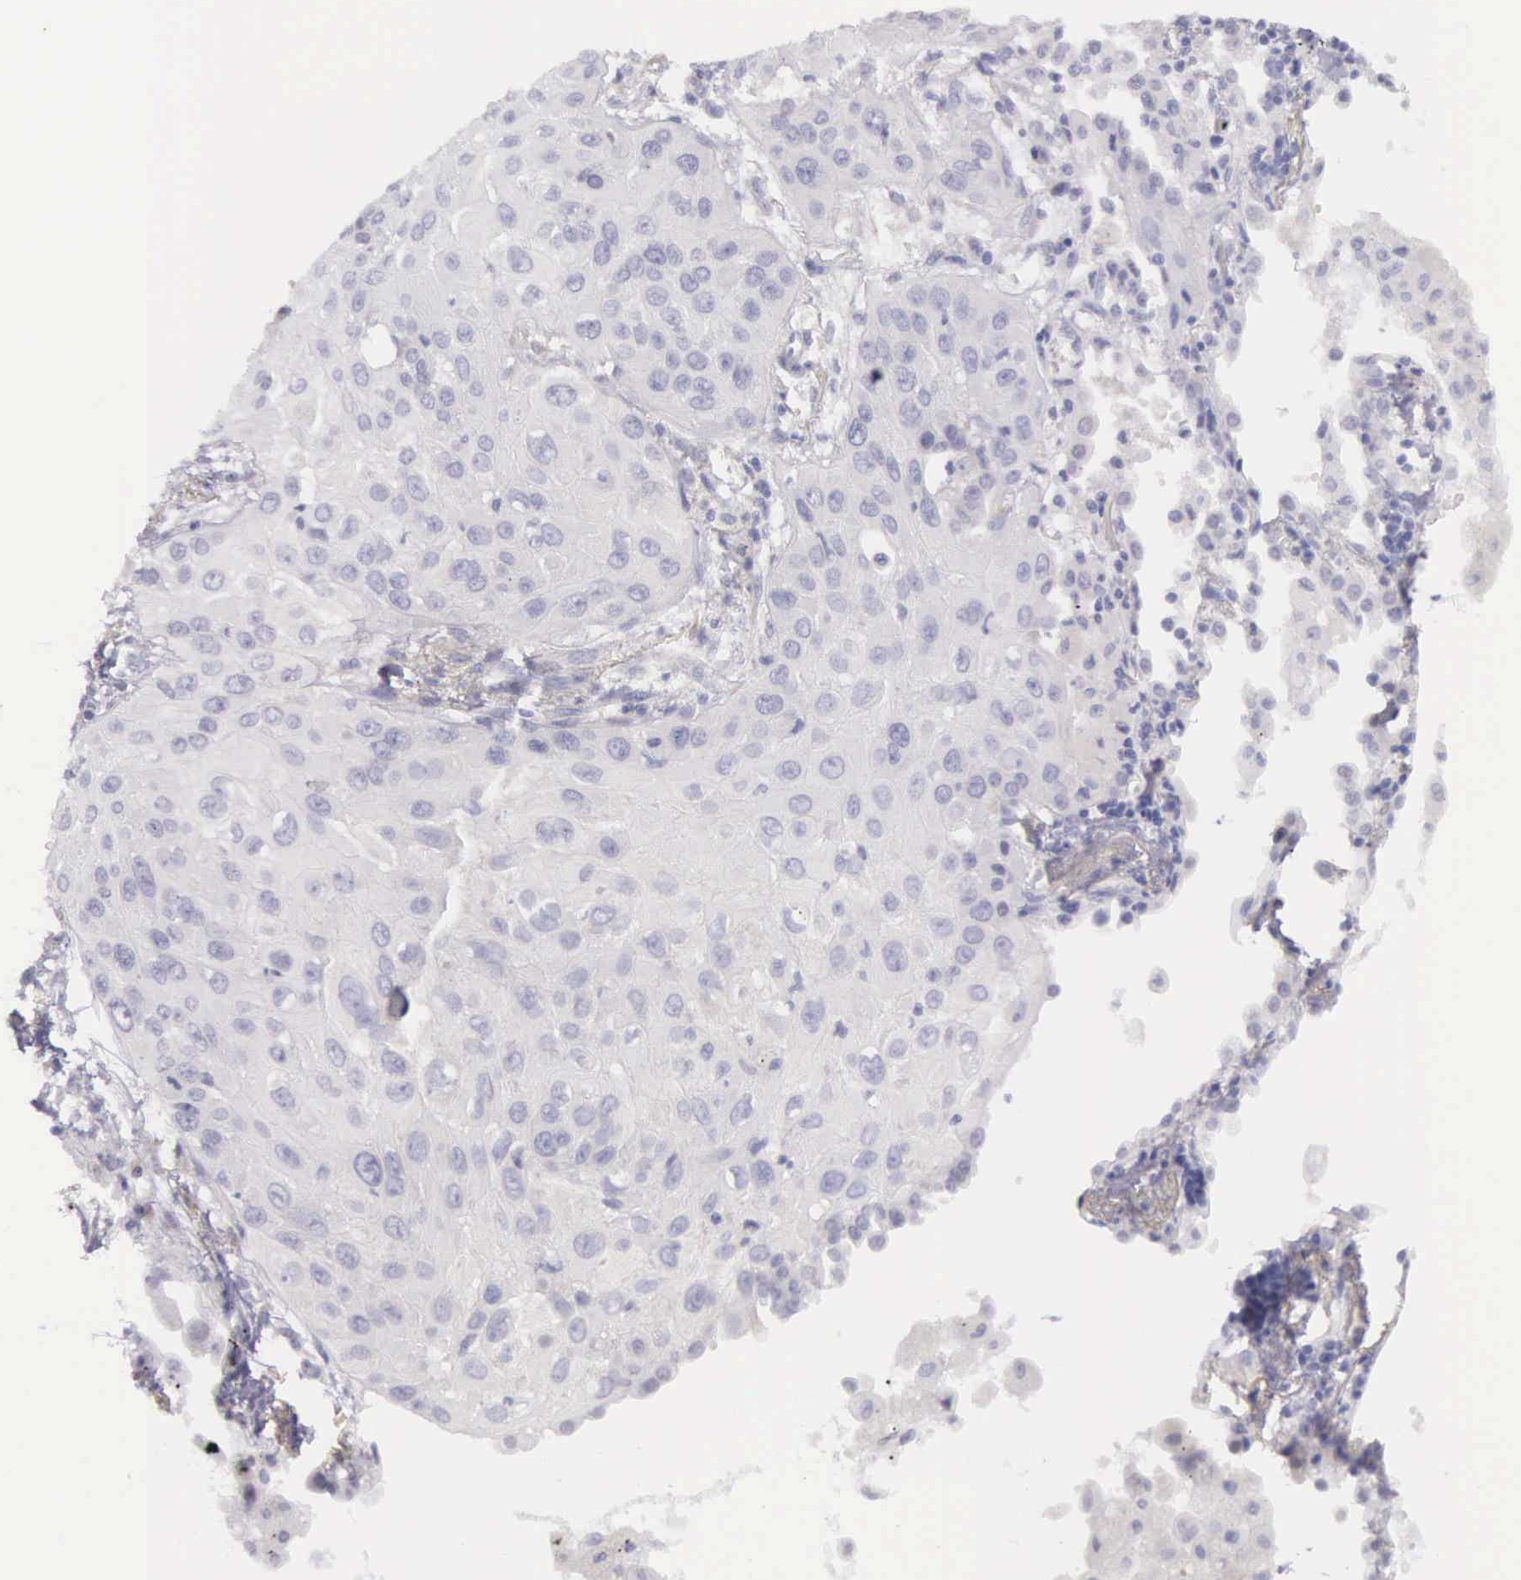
{"staining": {"intensity": "negative", "quantity": "none", "location": "none"}, "tissue": "lung cancer", "cell_type": "Tumor cells", "image_type": "cancer", "snomed": [{"axis": "morphology", "description": "Squamous cell carcinoma, NOS"}, {"axis": "topography", "description": "Lung"}], "caption": "Tumor cells show no significant protein positivity in lung squamous cell carcinoma. (Brightfield microscopy of DAB (3,3'-diaminobenzidine) immunohistochemistry at high magnification).", "gene": "ARFGAP3", "patient": {"sex": "male", "age": 71}}